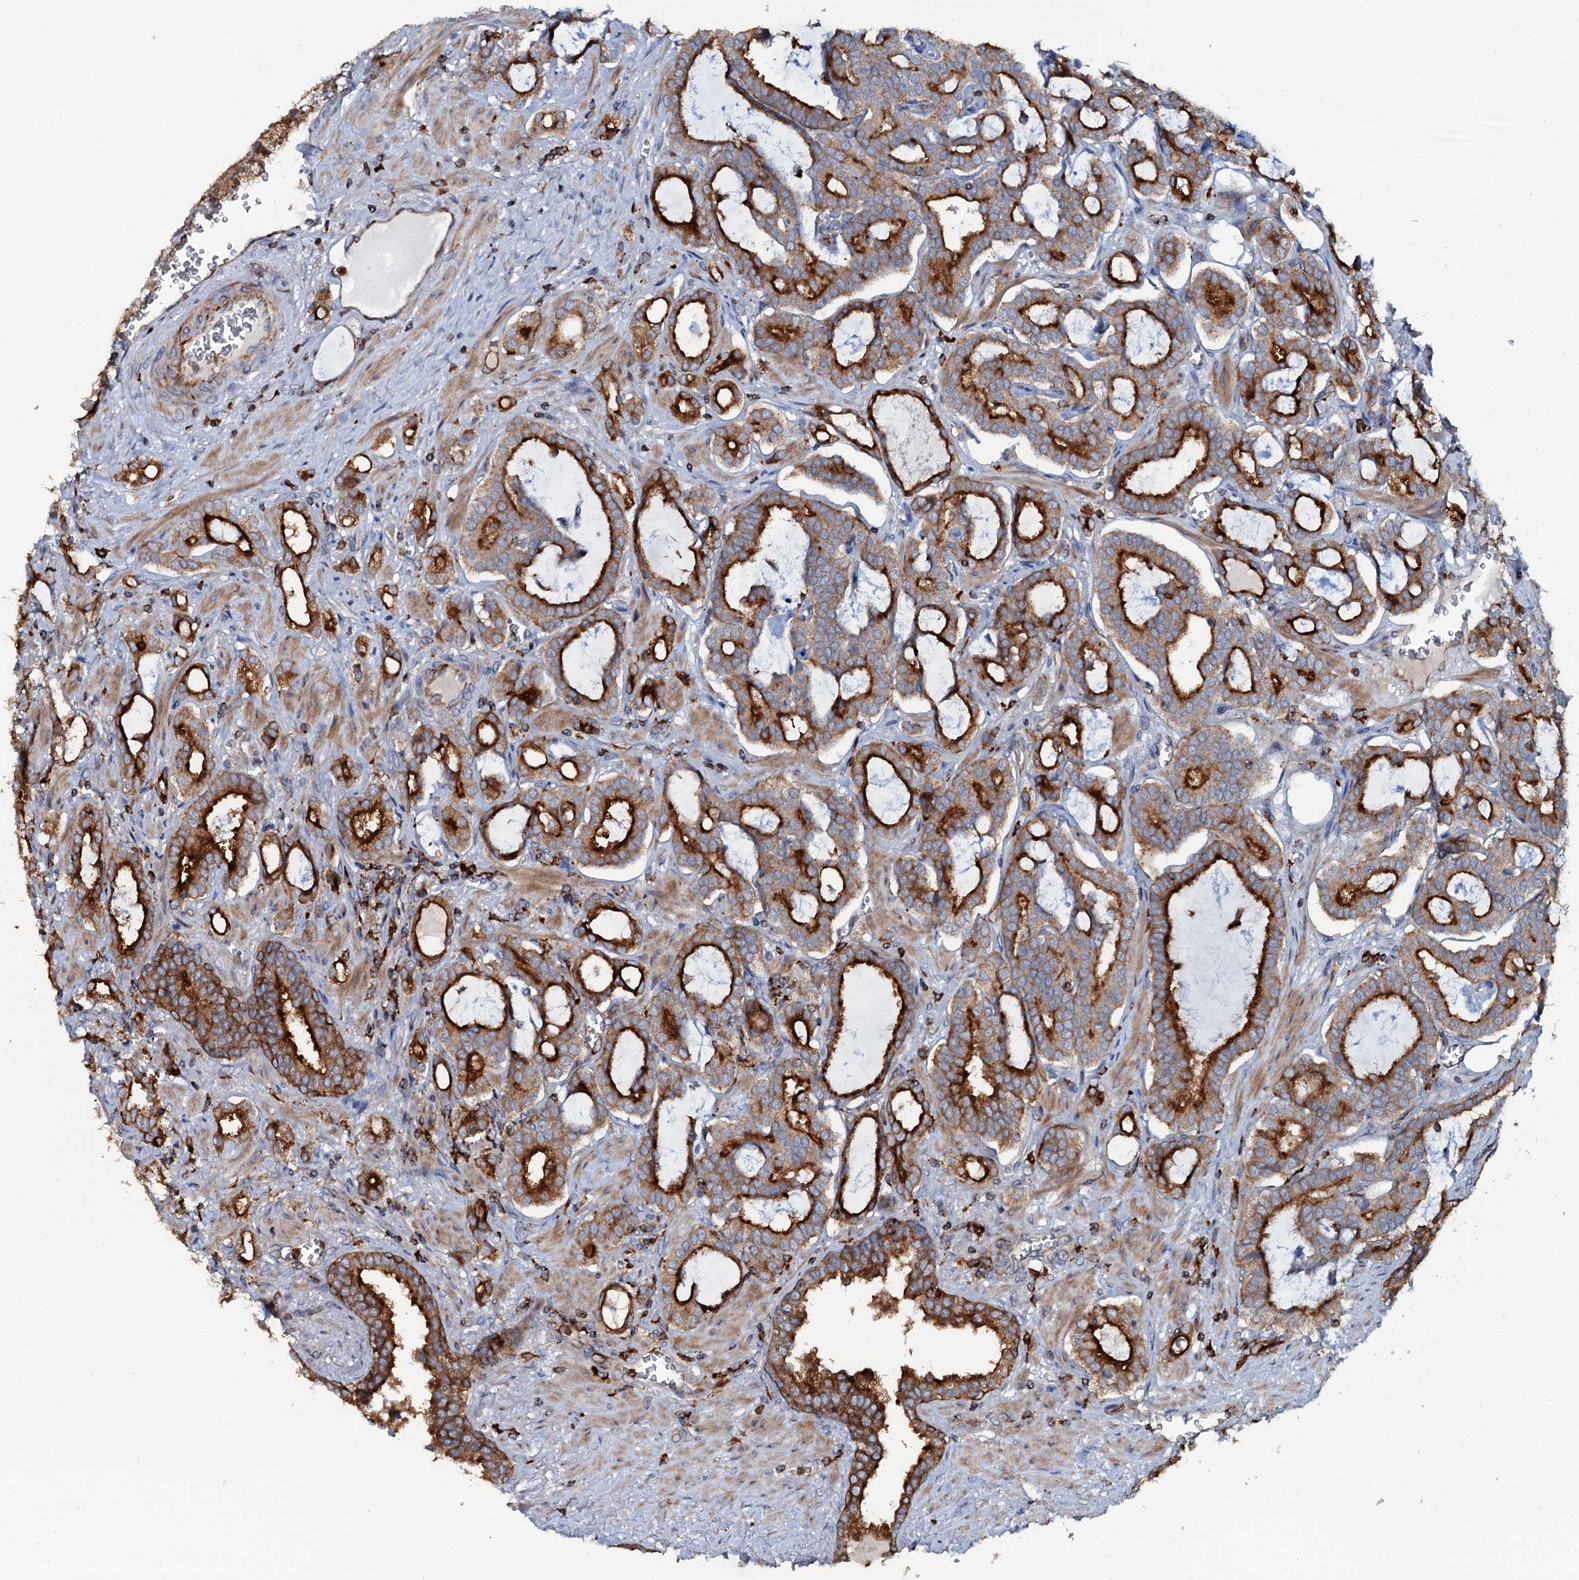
{"staining": {"intensity": "strong", "quantity": ">75%", "location": "cytoplasmic/membranous"}, "tissue": "prostate cancer", "cell_type": "Tumor cells", "image_type": "cancer", "snomed": [{"axis": "morphology", "description": "Adenocarcinoma, High grade"}, {"axis": "topography", "description": "Prostate and seminal vesicle, NOS"}], "caption": "A brown stain shows strong cytoplasmic/membranous staining of a protein in prostate cancer tumor cells. Ihc stains the protein in brown and the nuclei are stained blue.", "gene": "VAMP8", "patient": {"sex": "male", "age": 67}}